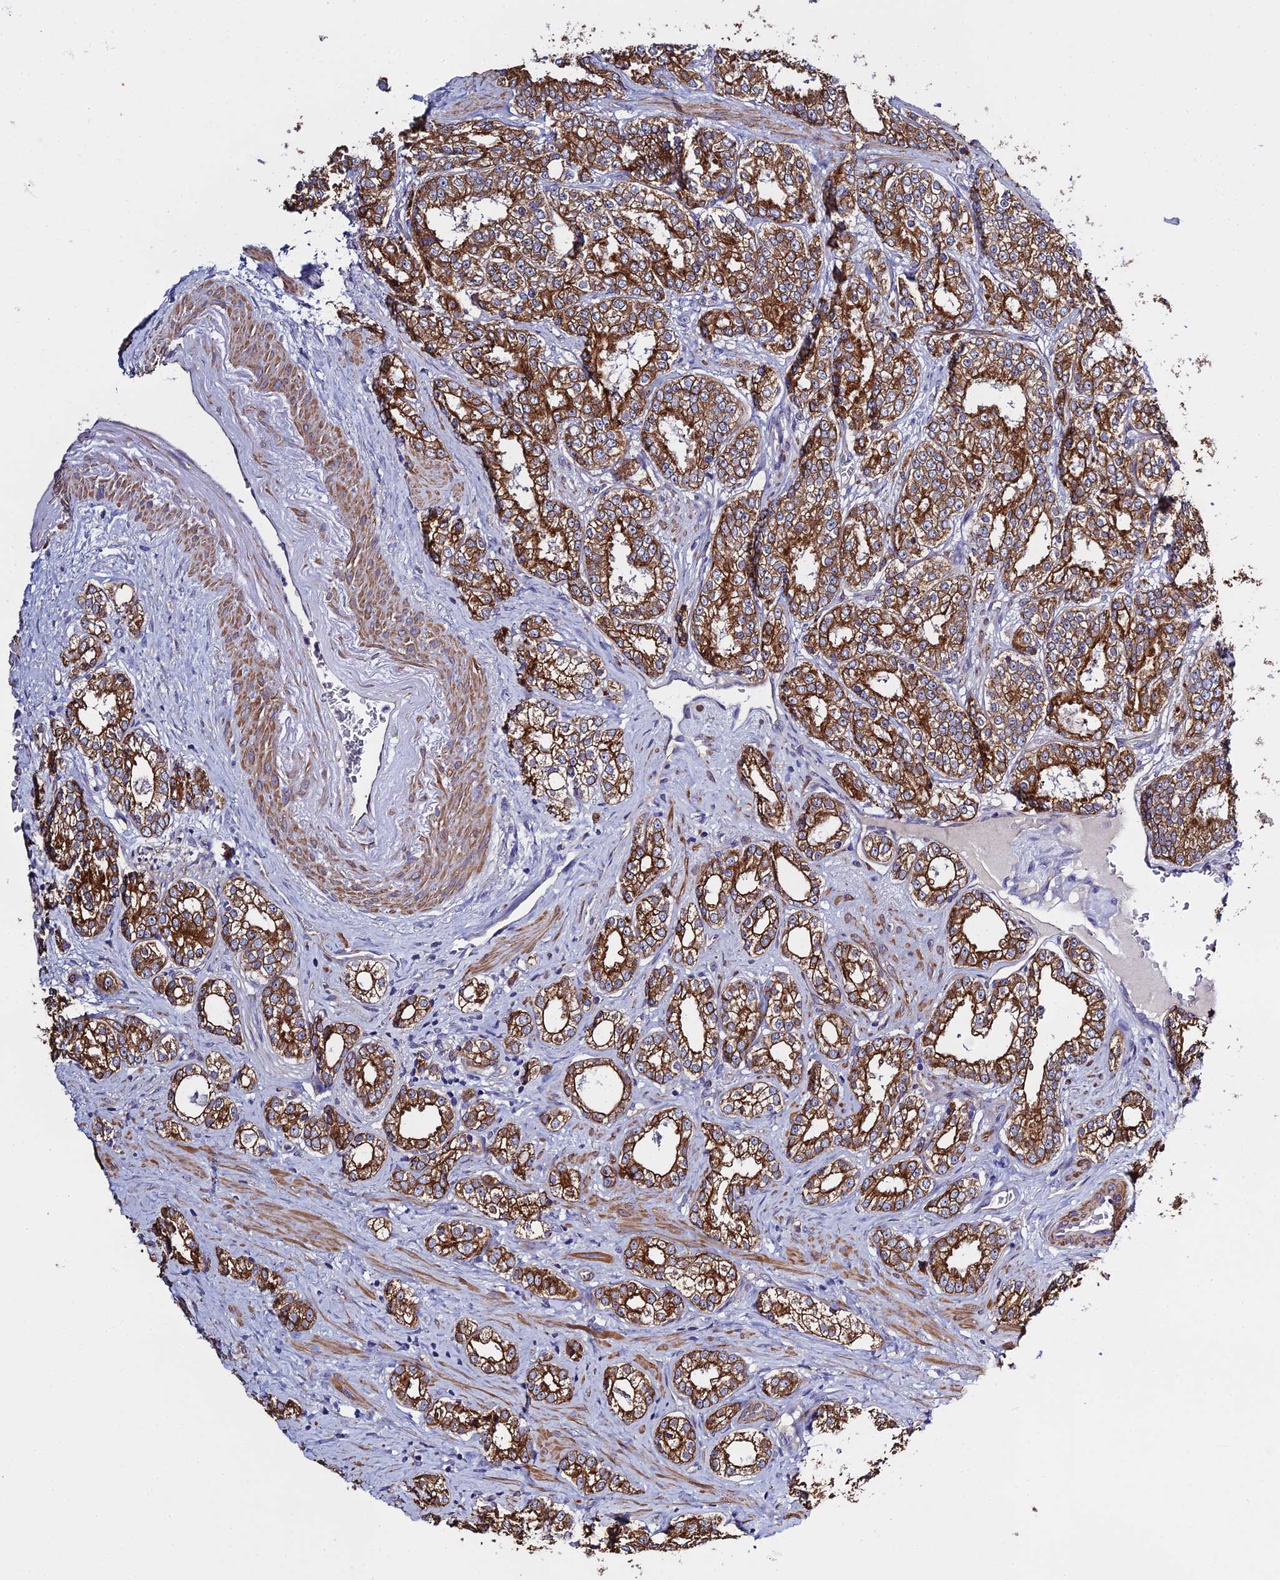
{"staining": {"intensity": "strong", "quantity": ">75%", "location": "cytoplasmic/membranous"}, "tissue": "prostate cancer", "cell_type": "Tumor cells", "image_type": "cancer", "snomed": [{"axis": "morphology", "description": "Normal tissue, NOS"}, {"axis": "morphology", "description": "Adenocarcinoma, High grade"}, {"axis": "topography", "description": "Prostate"}], "caption": "Immunohistochemistry of prostate cancer (high-grade adenocarcinoma) displays high levels of strong cytoplasmic/membranous expression in approximately >75% of tumor cells. (Stains: DAB (3,3'-diaminobenzidine) in brown, nuclei in blue, Microscopy: brightfield microscopy at high magnification).", "gene": "LZTS2", "patient": {"sex": "male", "age": 83}}